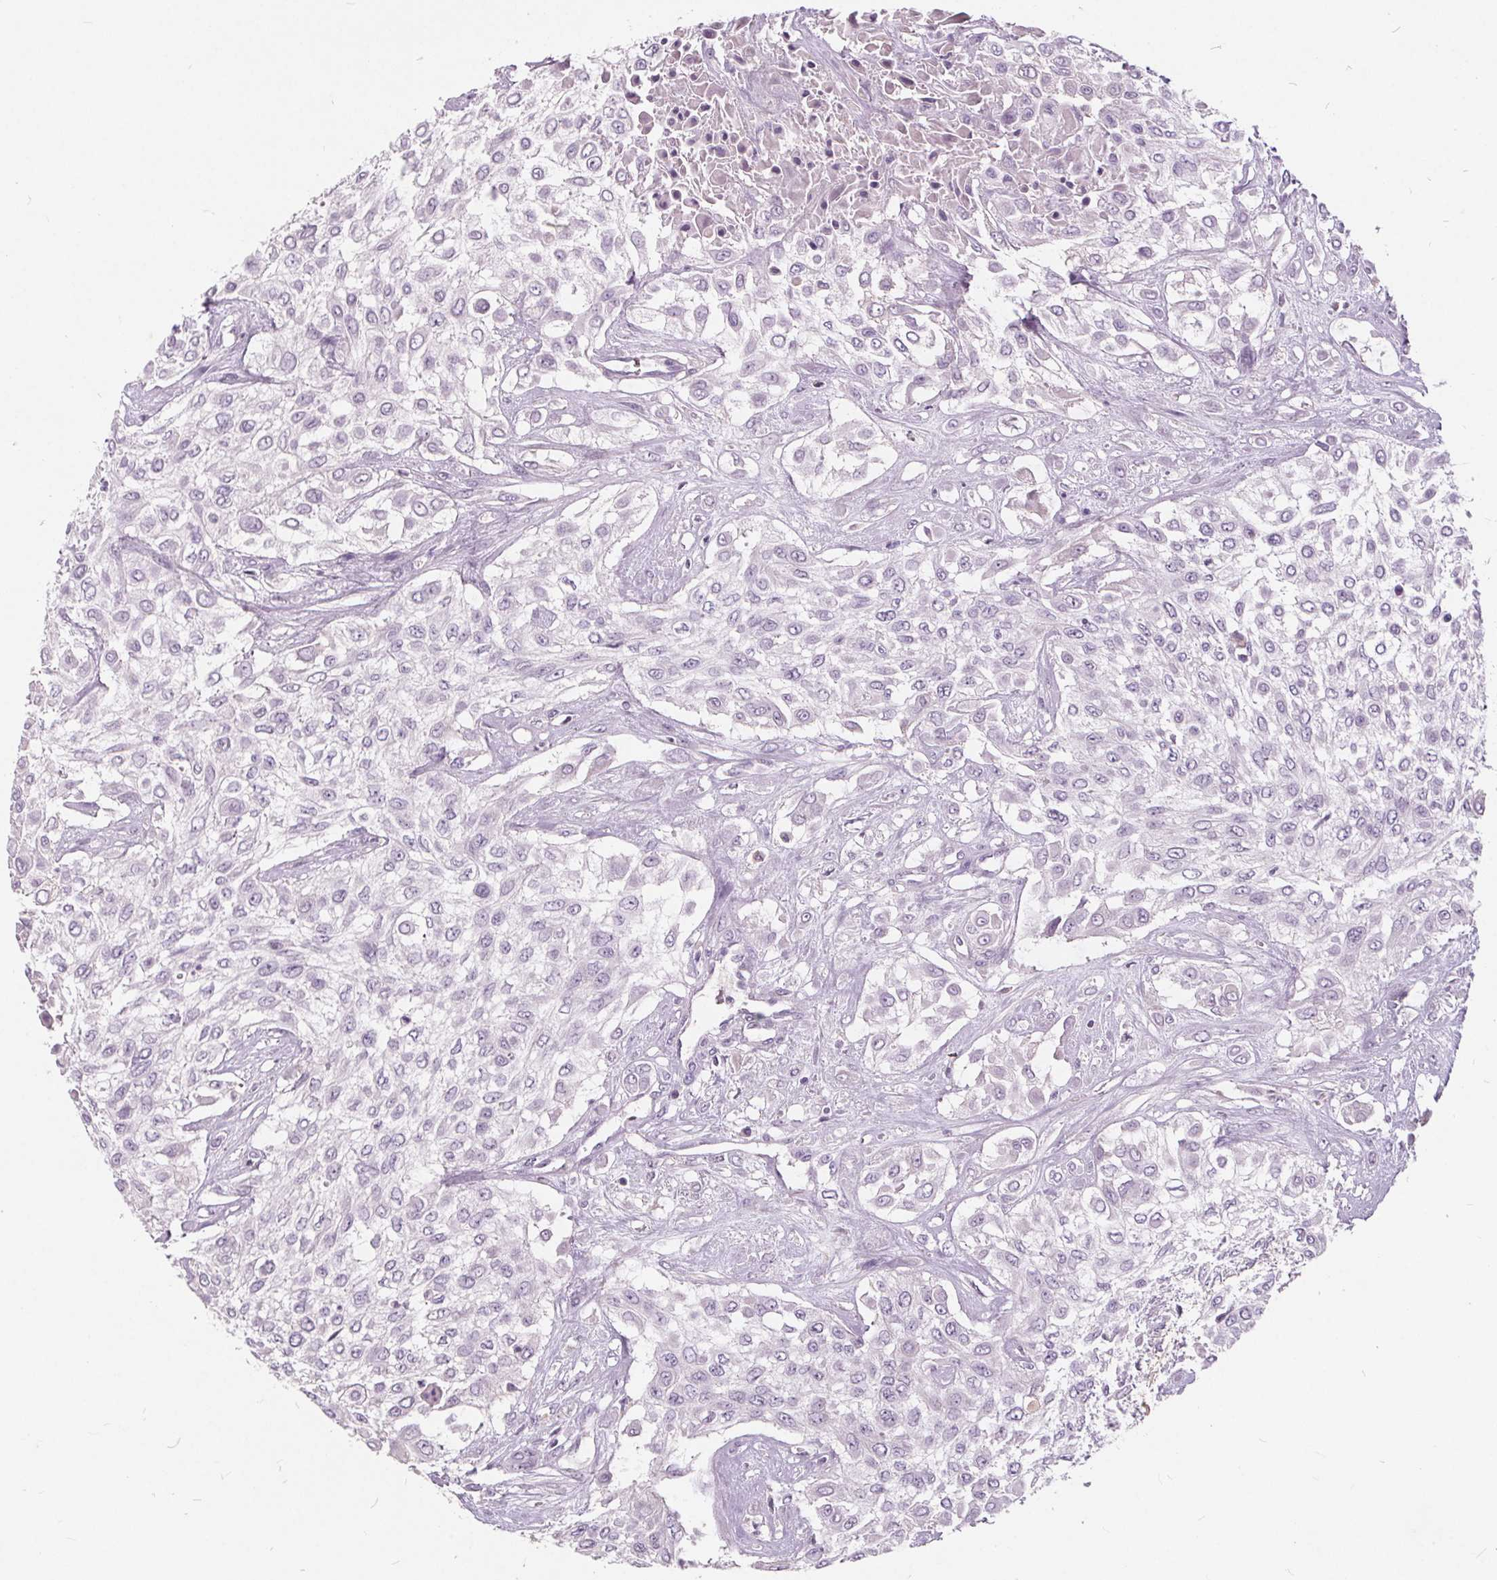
{"staining": {"intensity": "negative", "quantity": "none", "location": "none"}, "tissue": "urothelial cancer", "cell_type": "Tumor cells", "image_type": "cancer", "snomed": [{"axis": "morphology", "description": "Urothelial carcinoma, High grade"}, {"axis": "topography", "description": "Urinary bladder"}], "caption": "A micrograph of human urothelial cancer is negative for staining in tumor cells.", "gene": "PLA2G2E", "patient": {"sex": "male", "age": 57}}